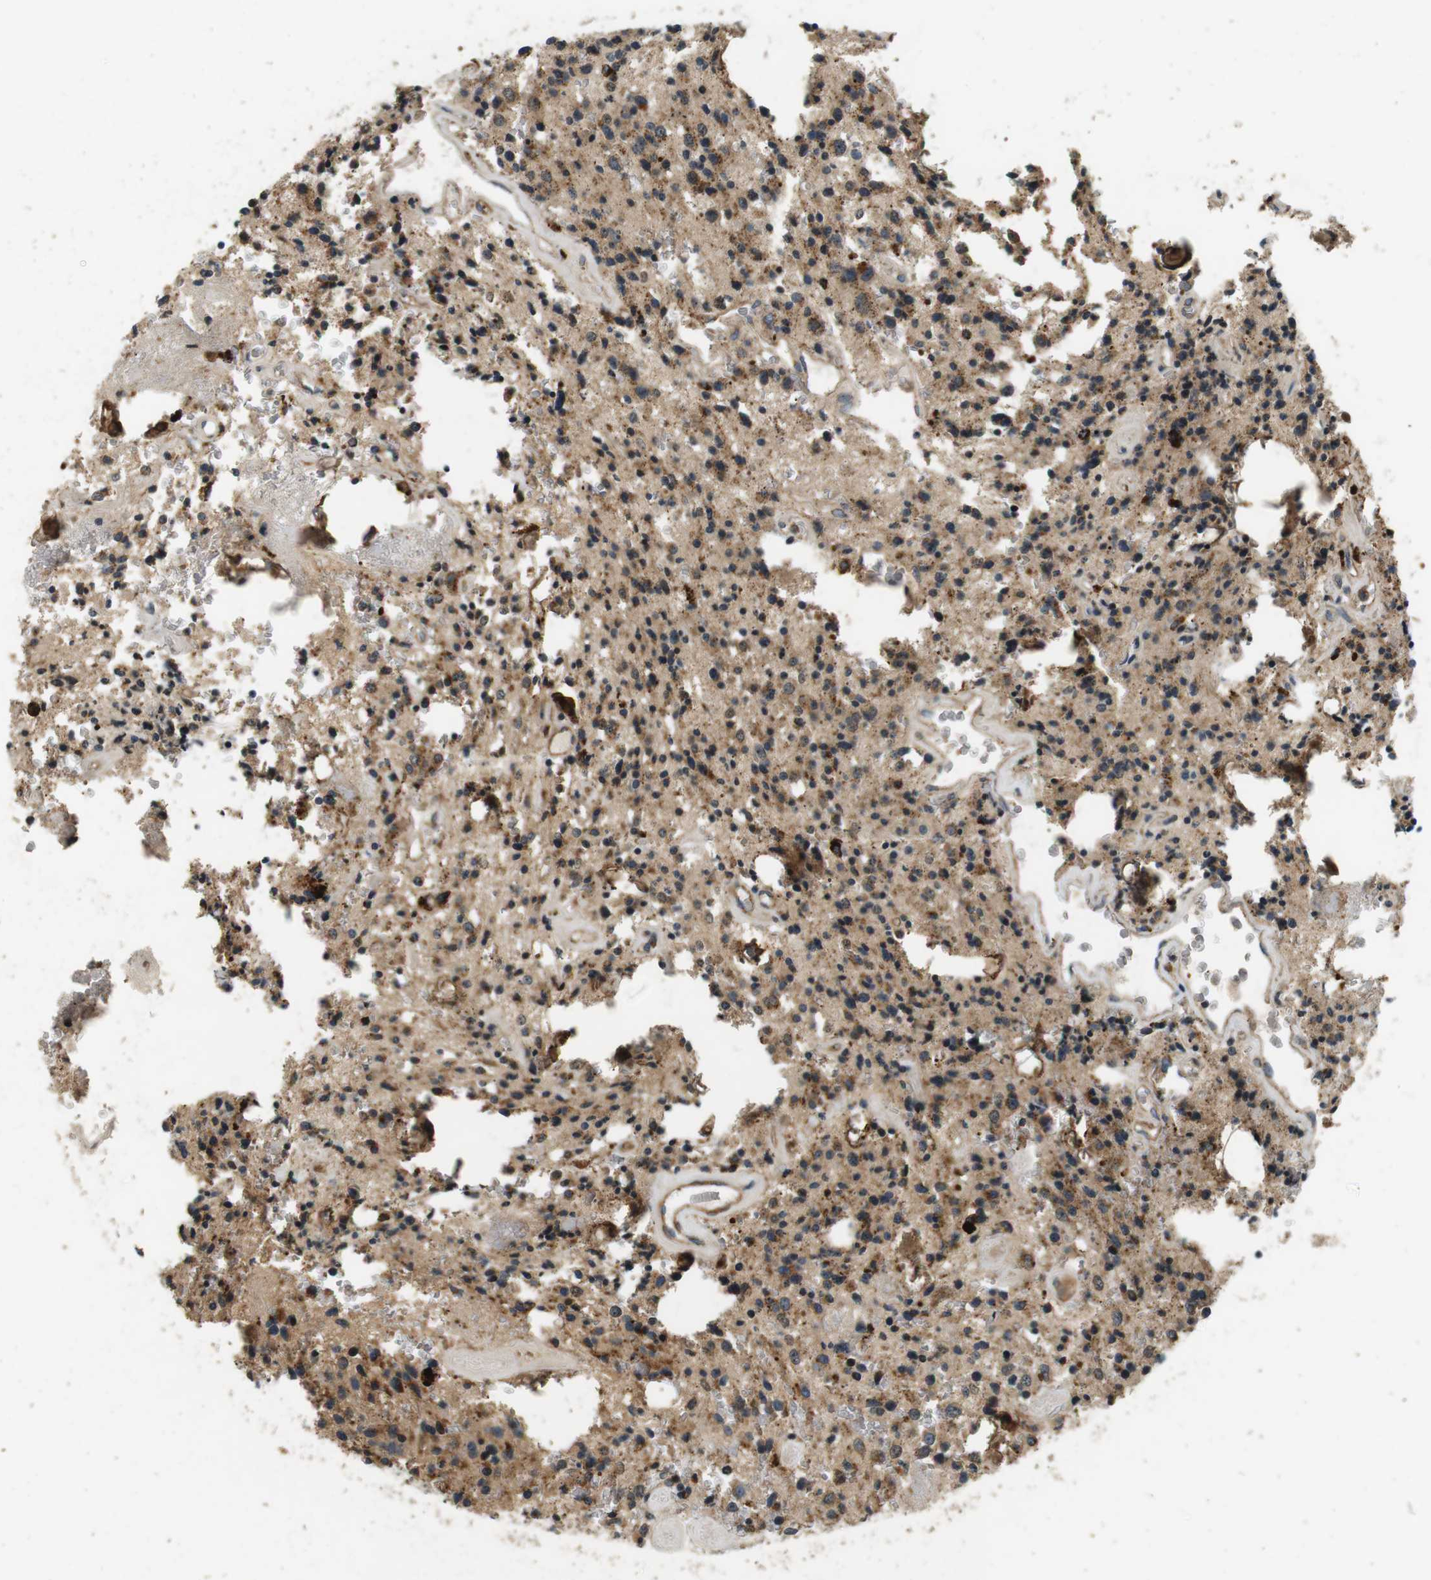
{"staining": {"intensity": "moderate", "quantity": ">75%", "location": "cytoplasmic/membranous"}, "tissue": "glioma", "cell_type": "Tumor cells", "image_type": "cancer", "snomed": [{"axis": "morphology", "description": "Glioma, malignant, Low grade"}, {"axis": "topography", "description": "Brain"}], "caption": "Brown immunohistochemical staining in glioma shows moderate cytoplasmic/membranous expression in approximately >75% of tumor cells.", "gene": "TXNRD1", "patient": {"sex": "male", "age": 58}}